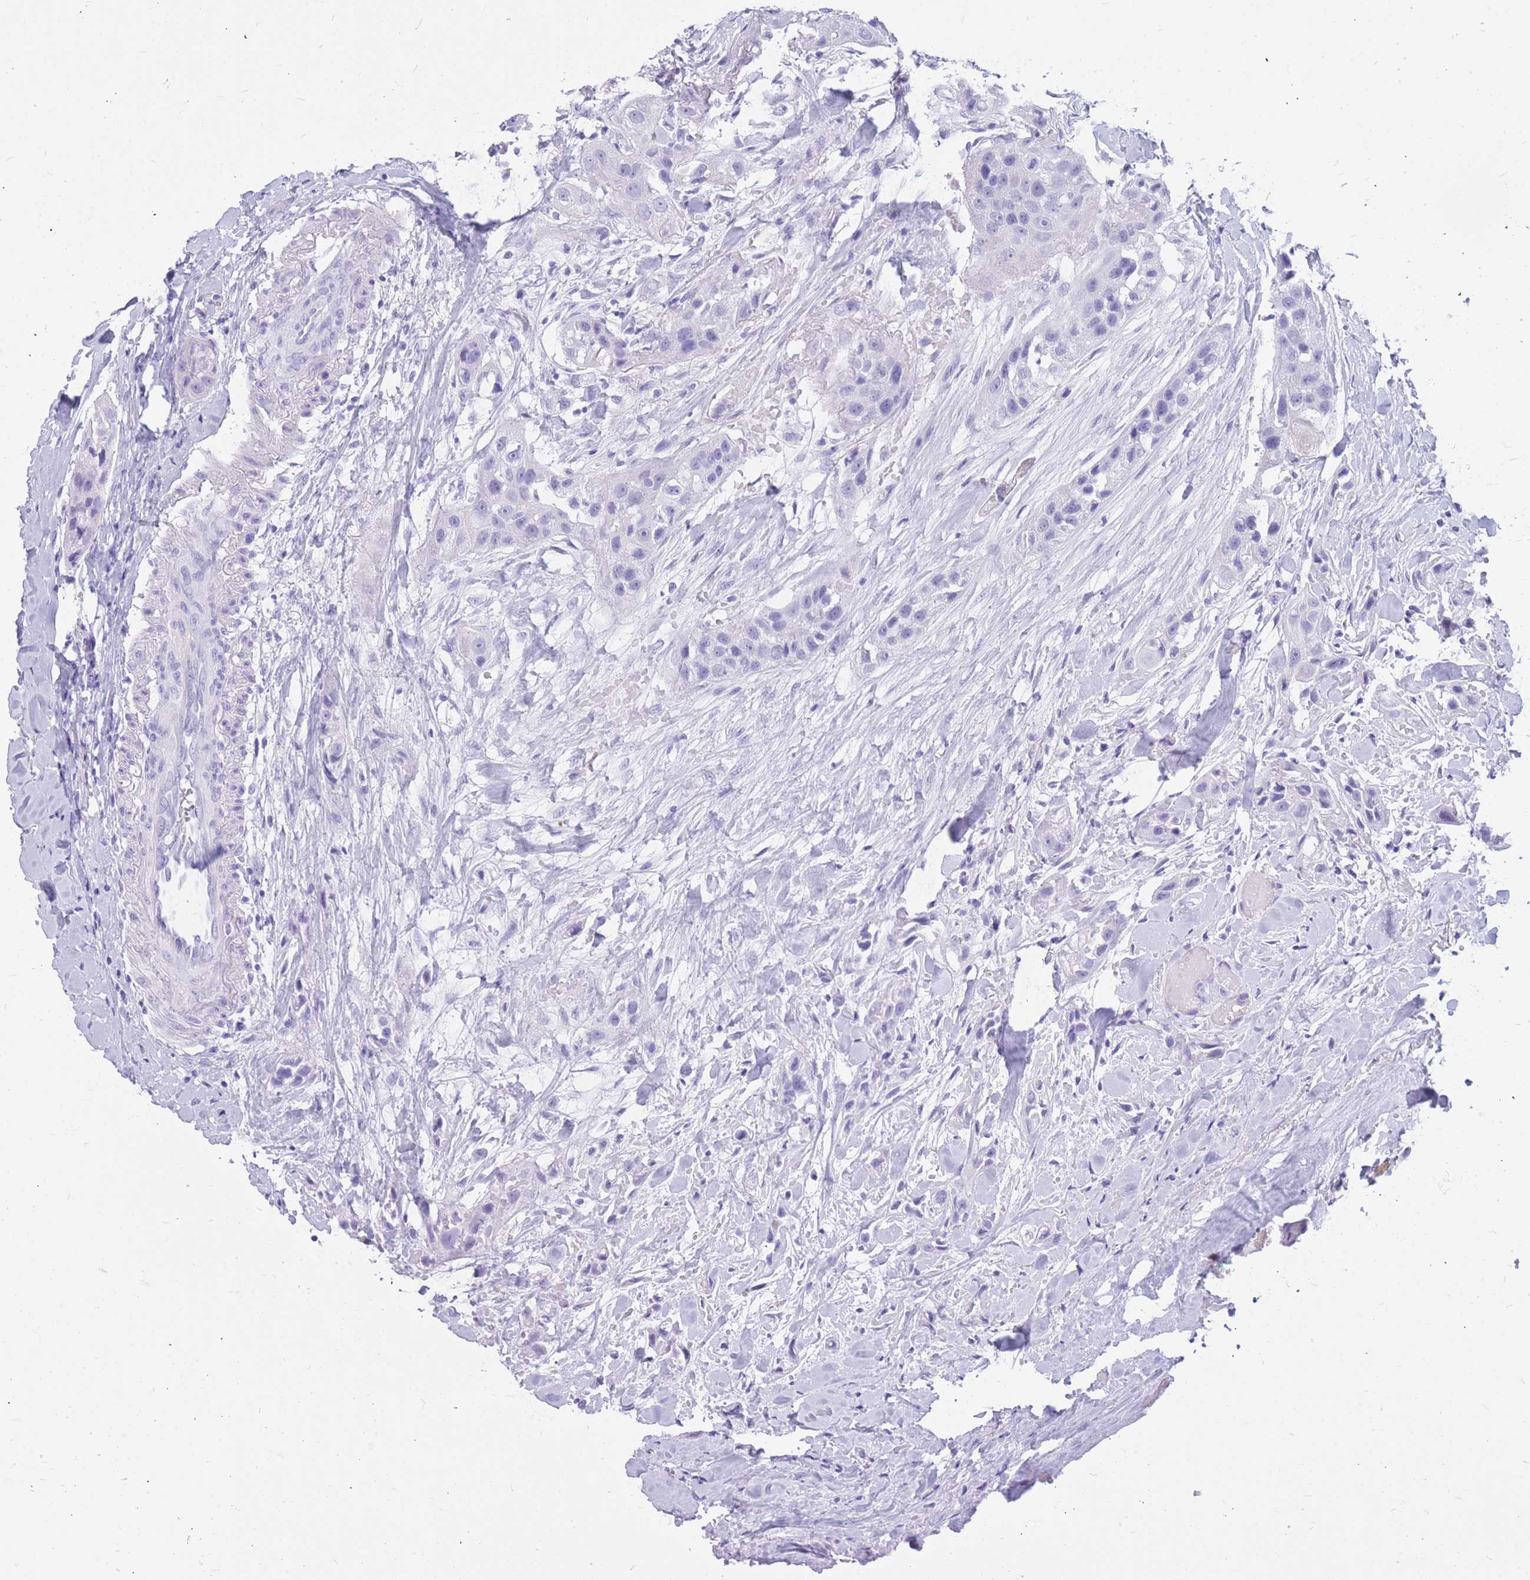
{"staining": {"intensity": "negative", "quantity": "none", "location": "none"}, "tissue": "head and neck cancer", "cell_type": "Tumor cells", "image_type": "cancer", "snomed": [{"axis": "morphology", "description": "Normal tissue, NOS"}, {"axis": "morphology", "description": "Squamous cell carcinoma, NOS"}, {"axis": "topography", "description": "Skeletal muscle"}, {"axis": "topography", "description": "Head-Neck"}], "caption": "The image displays no staining of tumor cells in head and neck cancer.", "gene": "CYP21A2", "patient": {"sex": "male", "age": 51}}